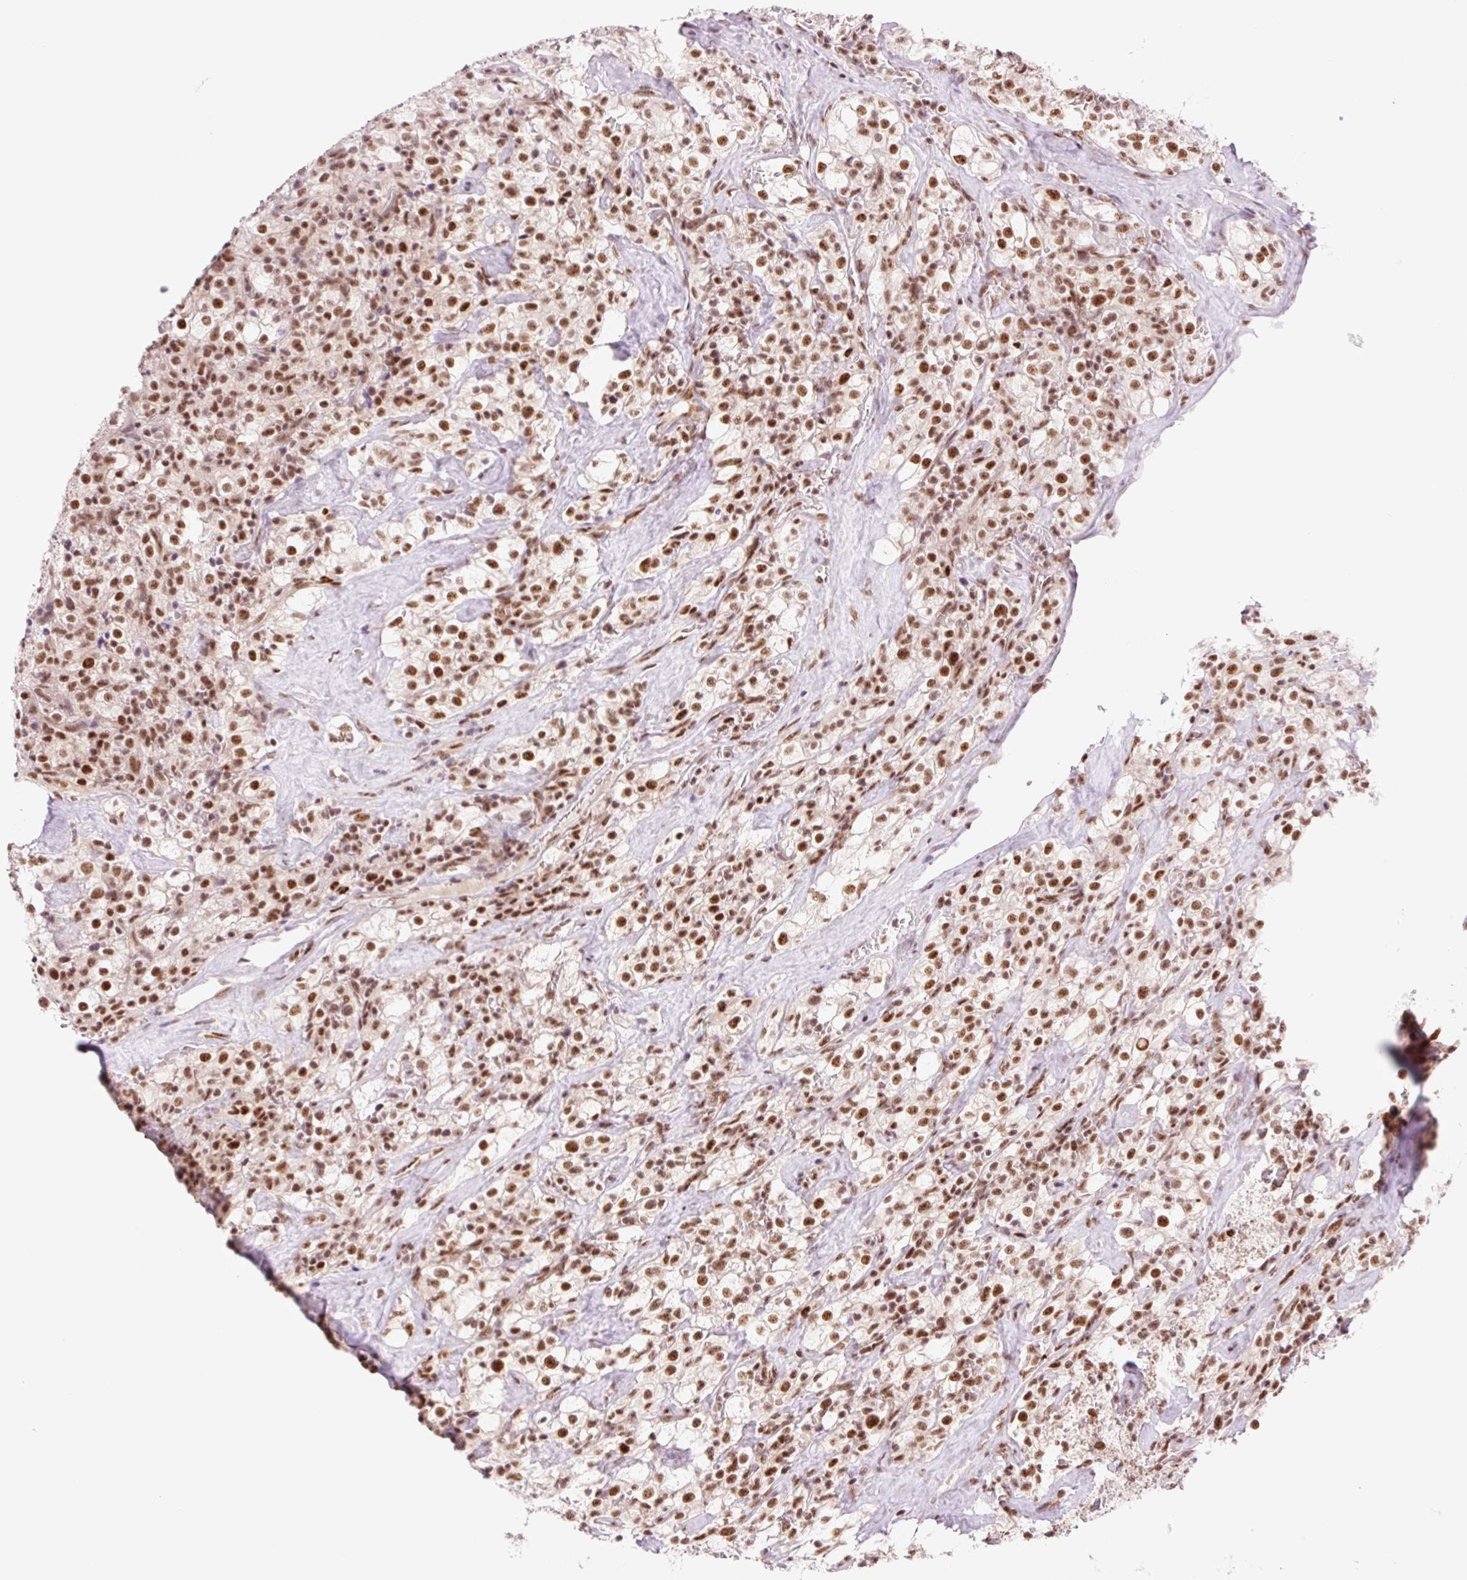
{"staining": {"intensity": "strong", "quantity": ">75%", "location": "nuclear"}, "tissue": "renal cancer", "cell_type": "Tumor cells", "image_type": "cancer", "snomed": [{"axis": "morphology", "description": "Adenocarcinoma, NOS"}, {"axis": "topography", "description": "Kidney"}], "caption": "Strong nuclear positivity for a protein is seen in about >75% of tumor cells of adenocarcinoma (renal) using immunohistochemistry.", "gene": "PRDM11", "patient": {"sex": "female", "age": 74}}